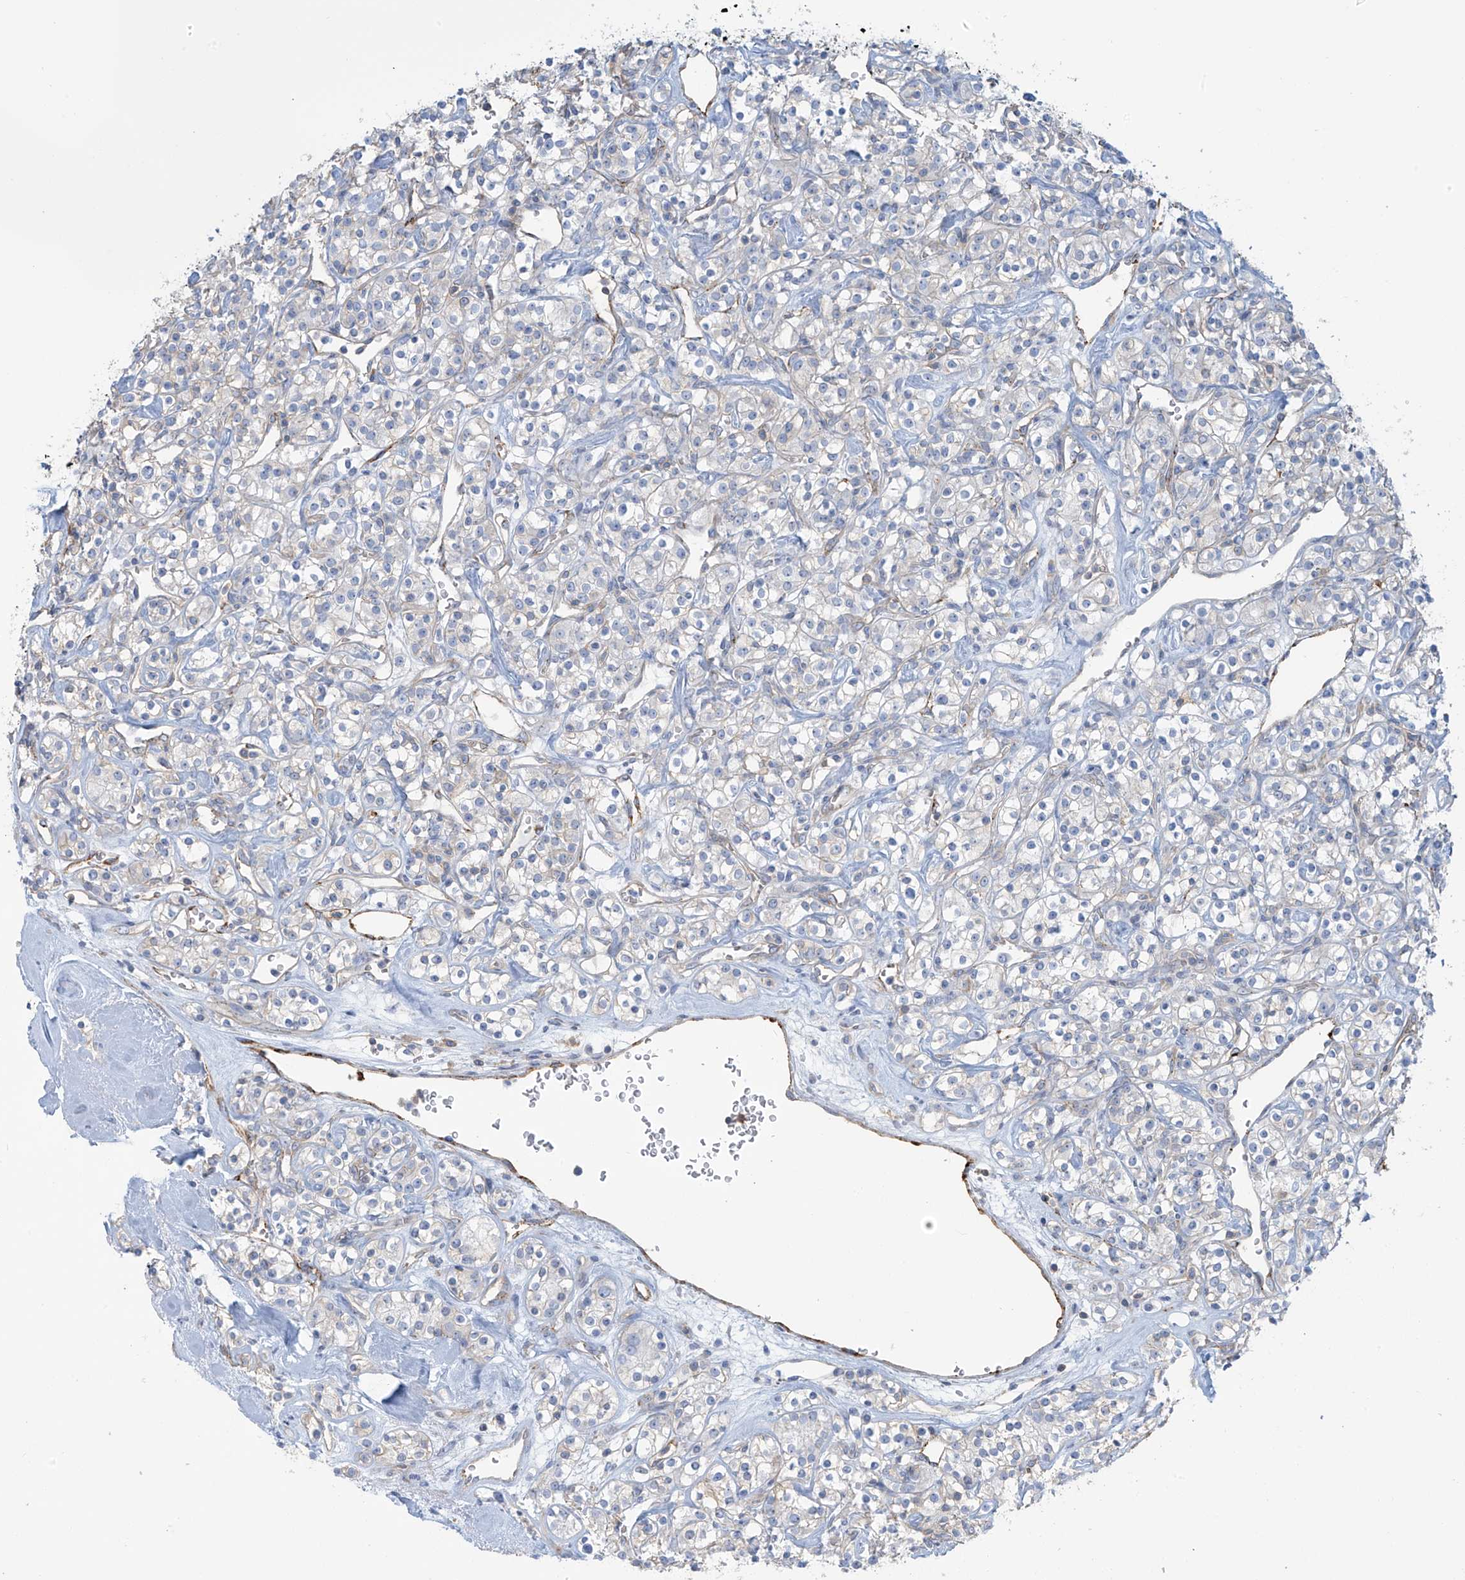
{"staining": {"intensity": "negative", "quantity": "none", "location": "none"}, "tissue": "renal cancer", "cell_type": "Tumor cells", "image_type": "cancer", "snomed": [{"axis": "morphology", "description": "Adenocarcinoma, NOS"}, {"axis": "topography", "description": "Kidney"}], "caption": "Protein analysis of renal cancer reveals no significant positivity in tumor cells.", "gene": "ZNF846", "patient": {"sex": "male", "age": 77}}